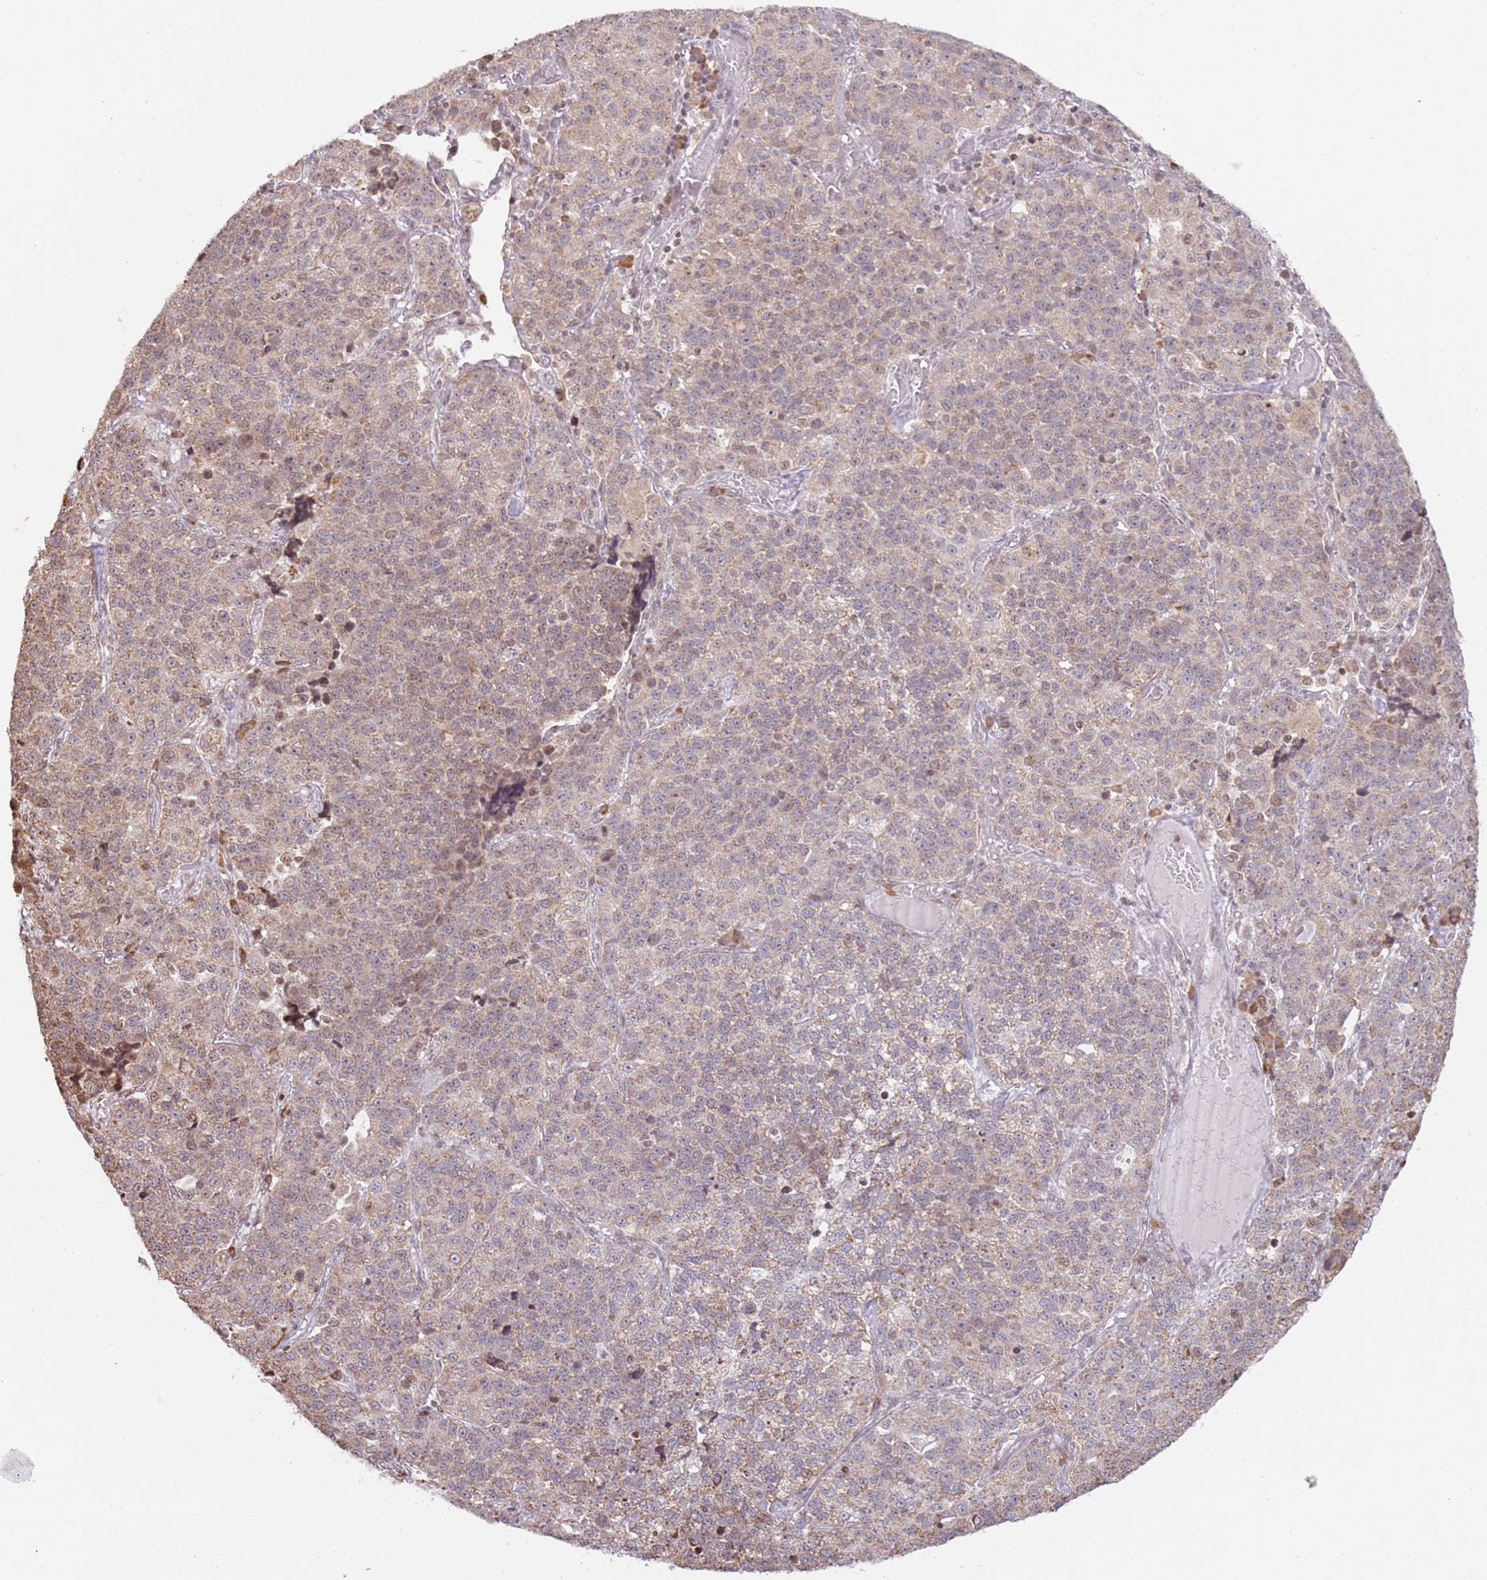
{"staining": {"intensity": "moderate", "quantity": "25%-75%", "location": "cytoplasmic/membranous"}, "tissue": "lung cancer", "cell_type": "Tumor cells", "image_type": "cancer", "snomed": [{"axis": "morphology", "description": "Adenocarcinoma, NOS"}, {"axis": "topography", "description": "Lung"}], "caption": "Immunohistochemistry micrograph of human lung cancer (adenocarcinoma) stained for a protein (brown), which displays medium levels of moderate cytoplasmic/membranous expression in approximately 25%-75% of tumor cells.", "gene": "SCAF1", "patient": {"sex": "male", "age": 49}}